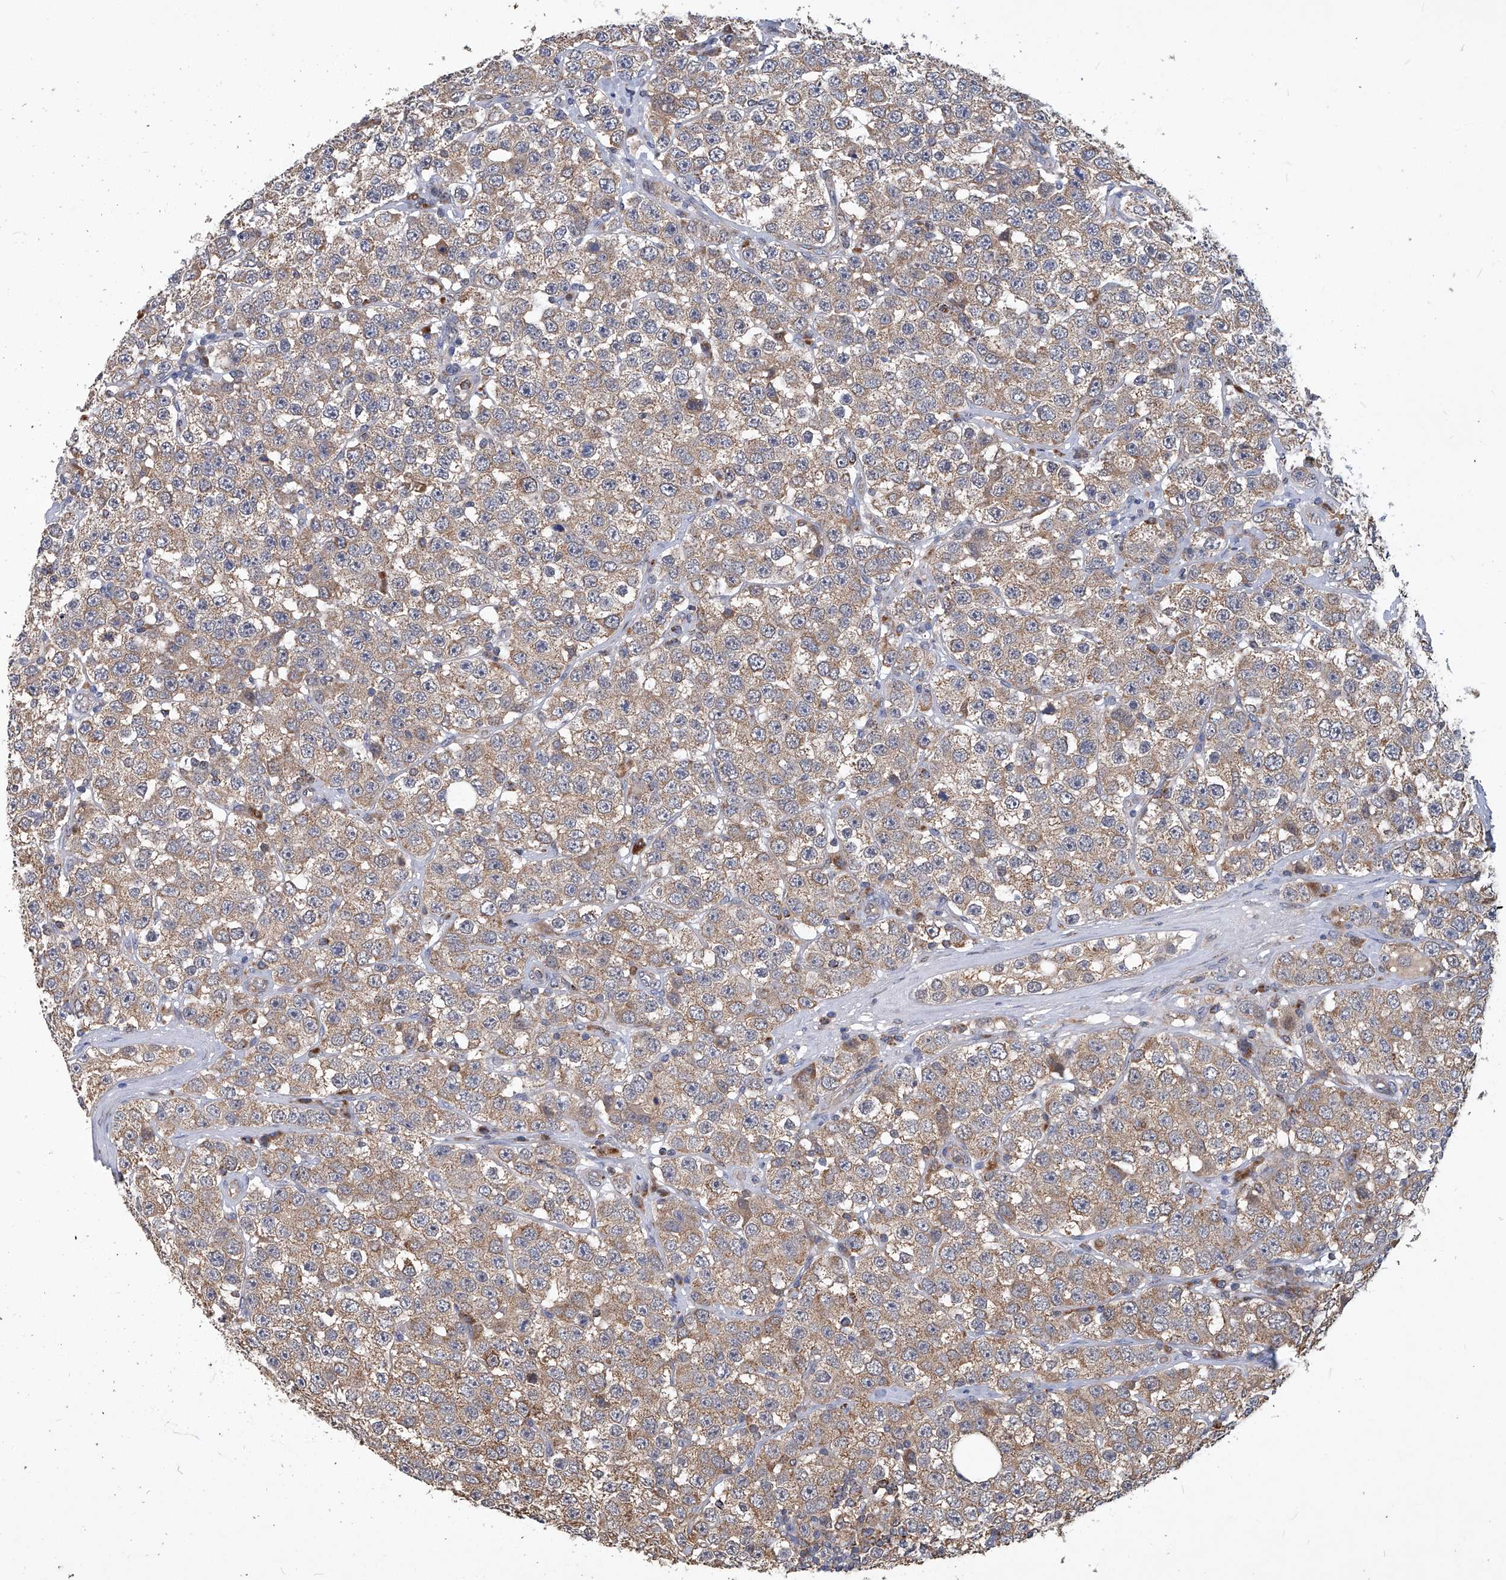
{"staining": {"intensity": "weak", "quantity": ">75%", "location": "cytoplasmic/membranous"}, "tissue": "testis cancer", "cell_type": "Tumor cells", "image_type": "cancer", "snomed": [{"axis": "morphology", "description": "Seminoma, NOS"}, {"axis": "topography", "description": "Testis"}], "caption": "Immunohistochemical staining of testis seminoma shows low levels of weak cytoplasmic/membranous staining in about >75% of tumor cells.", "gene": "TNFRSF13B", "patient": {"sex": "male", "age": 28}}